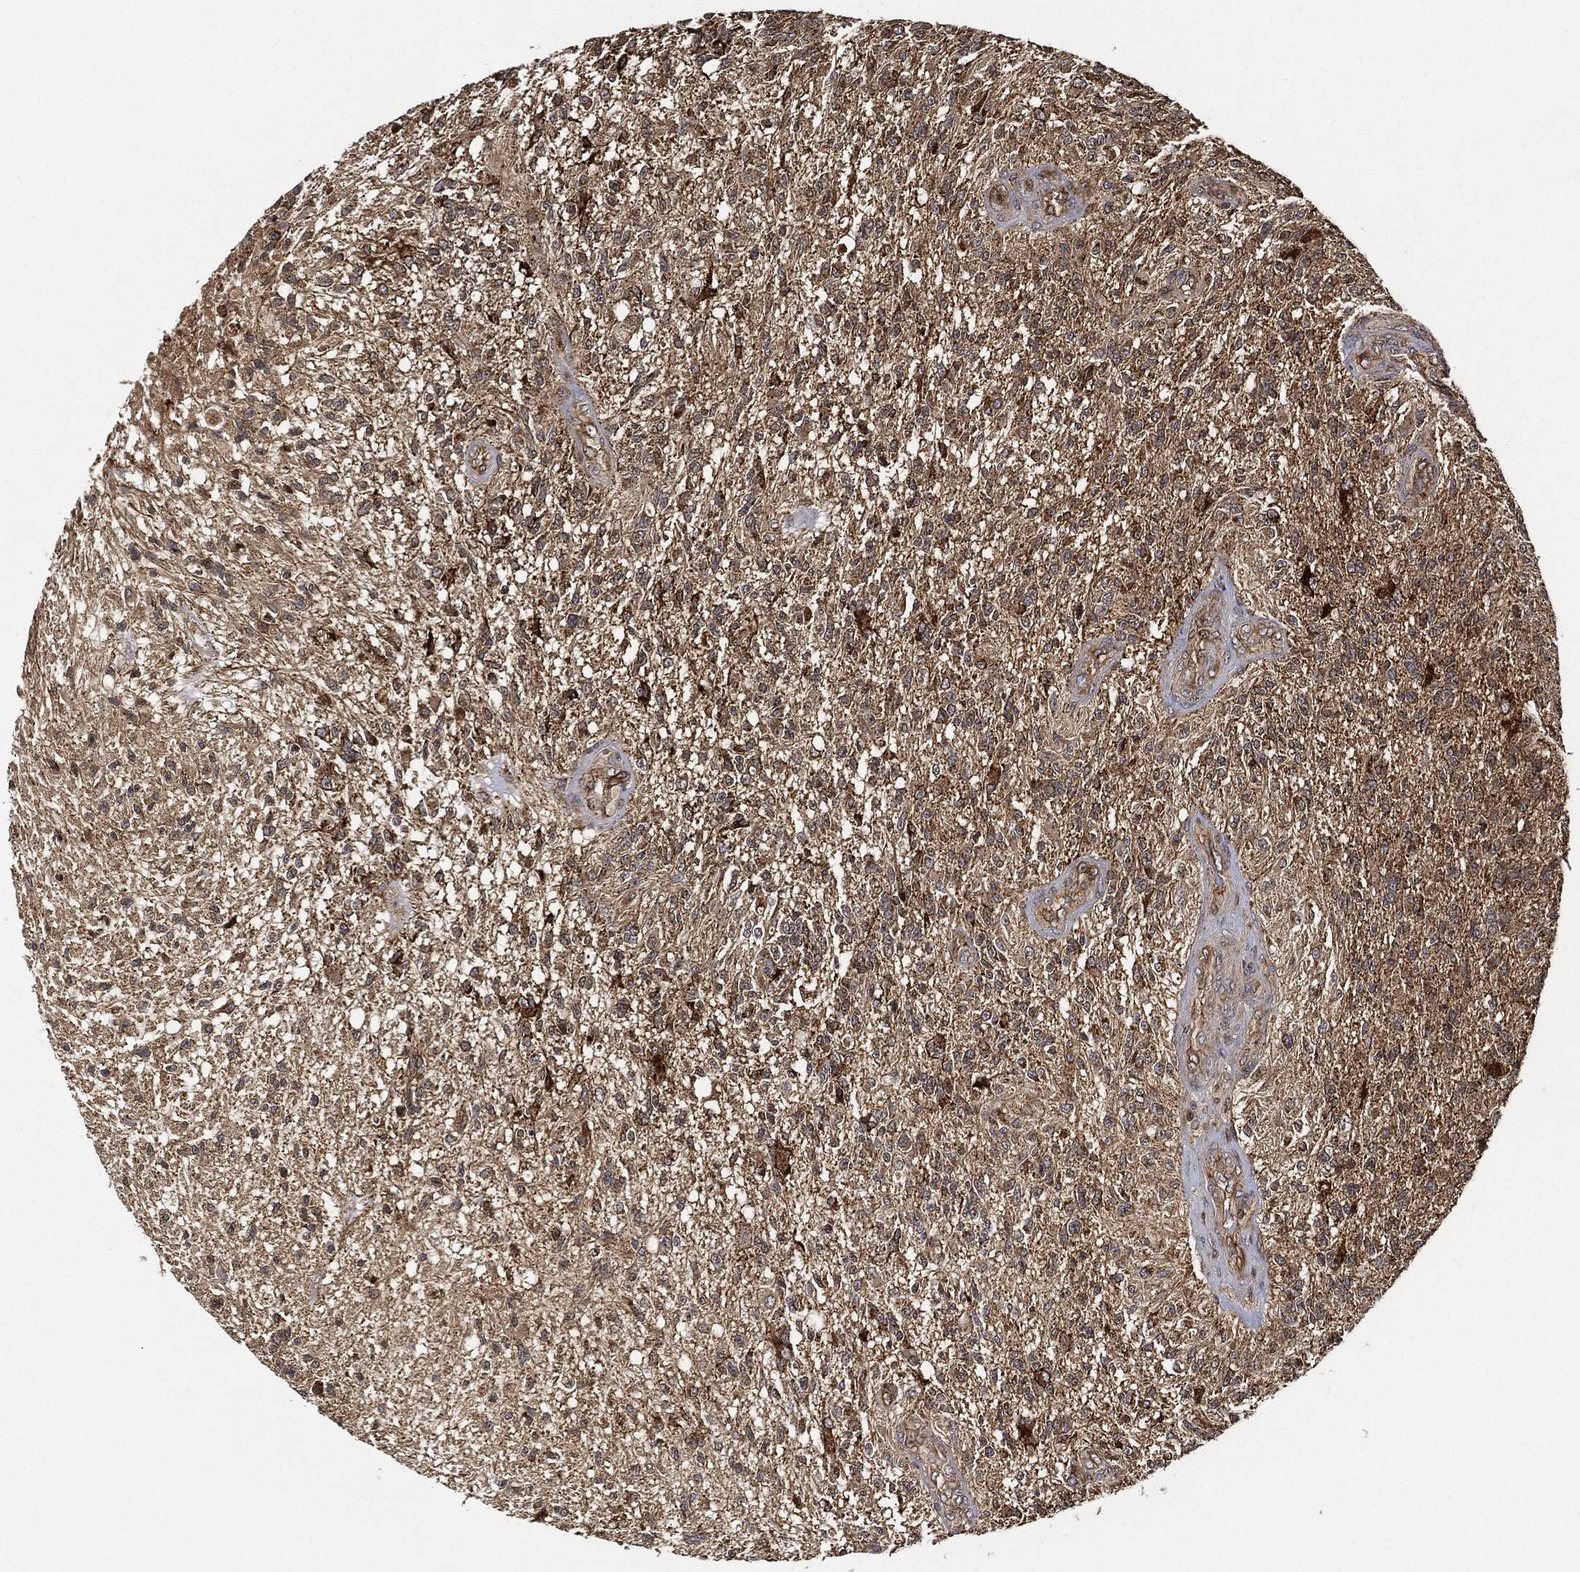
{"staining": {"intensity": "moderate", "quantity": "25%-75%", "location": "cytoplasmic/membranous"}, "tissue": "glioma", "cell_type": "Tumor cells", "image_type": "cancer", "snomed": [{"axis": "morphology", "description": "Glioma, malignant, High grade"}, {"axis": "topography", "description": "Brain"}], "caption": "Immunohistochemistry (DAB (3,3'-diaminobenzidine)) staining of human glioma reveals moderate cytoplasmic/membranous protein staining in approximately 25%-75% of tumor cells.", "gene": "MAP3K3", "patient": {"sex": "male", "age": 56}}